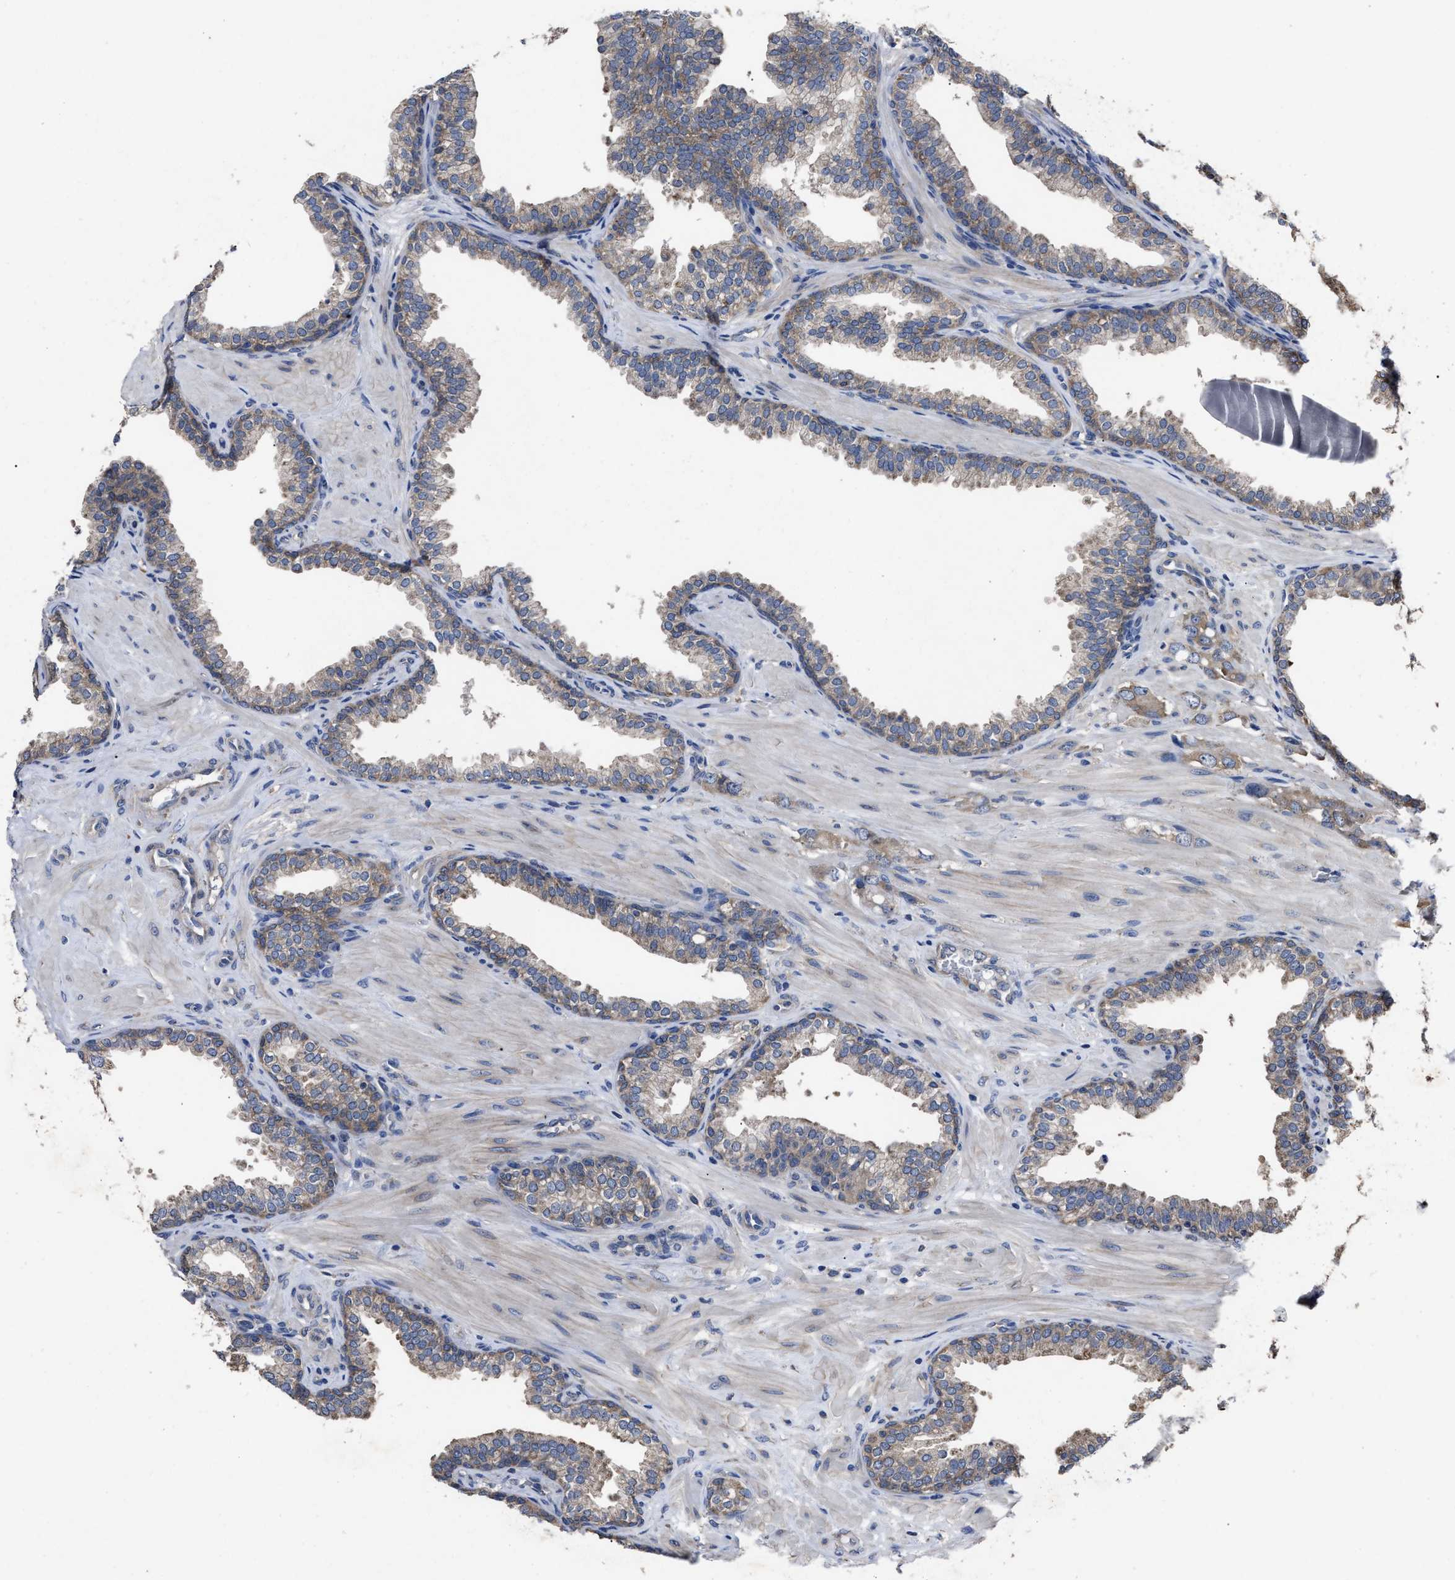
{"staining": {"intensity": "weak", "quantity": "<25%", "location": "cytoplasmic/membranous"}, "tissue": "prostate cancer", "cell_type": "Tumor cells", "image_type": "cancer", "snomed": [{"axis": "morphology", "description": "Adenocarcinoma, High grade"}, {"axis": "topography", "description": "Prostate"}], "caption": "The immunohistochemistry (IHC) photomicrograph has no significant staining in tumor cells of prostate high-grade adenocarcinoma tissue.", "gene": "UPF1", "patient": {"sex": "male", "age": 52}}